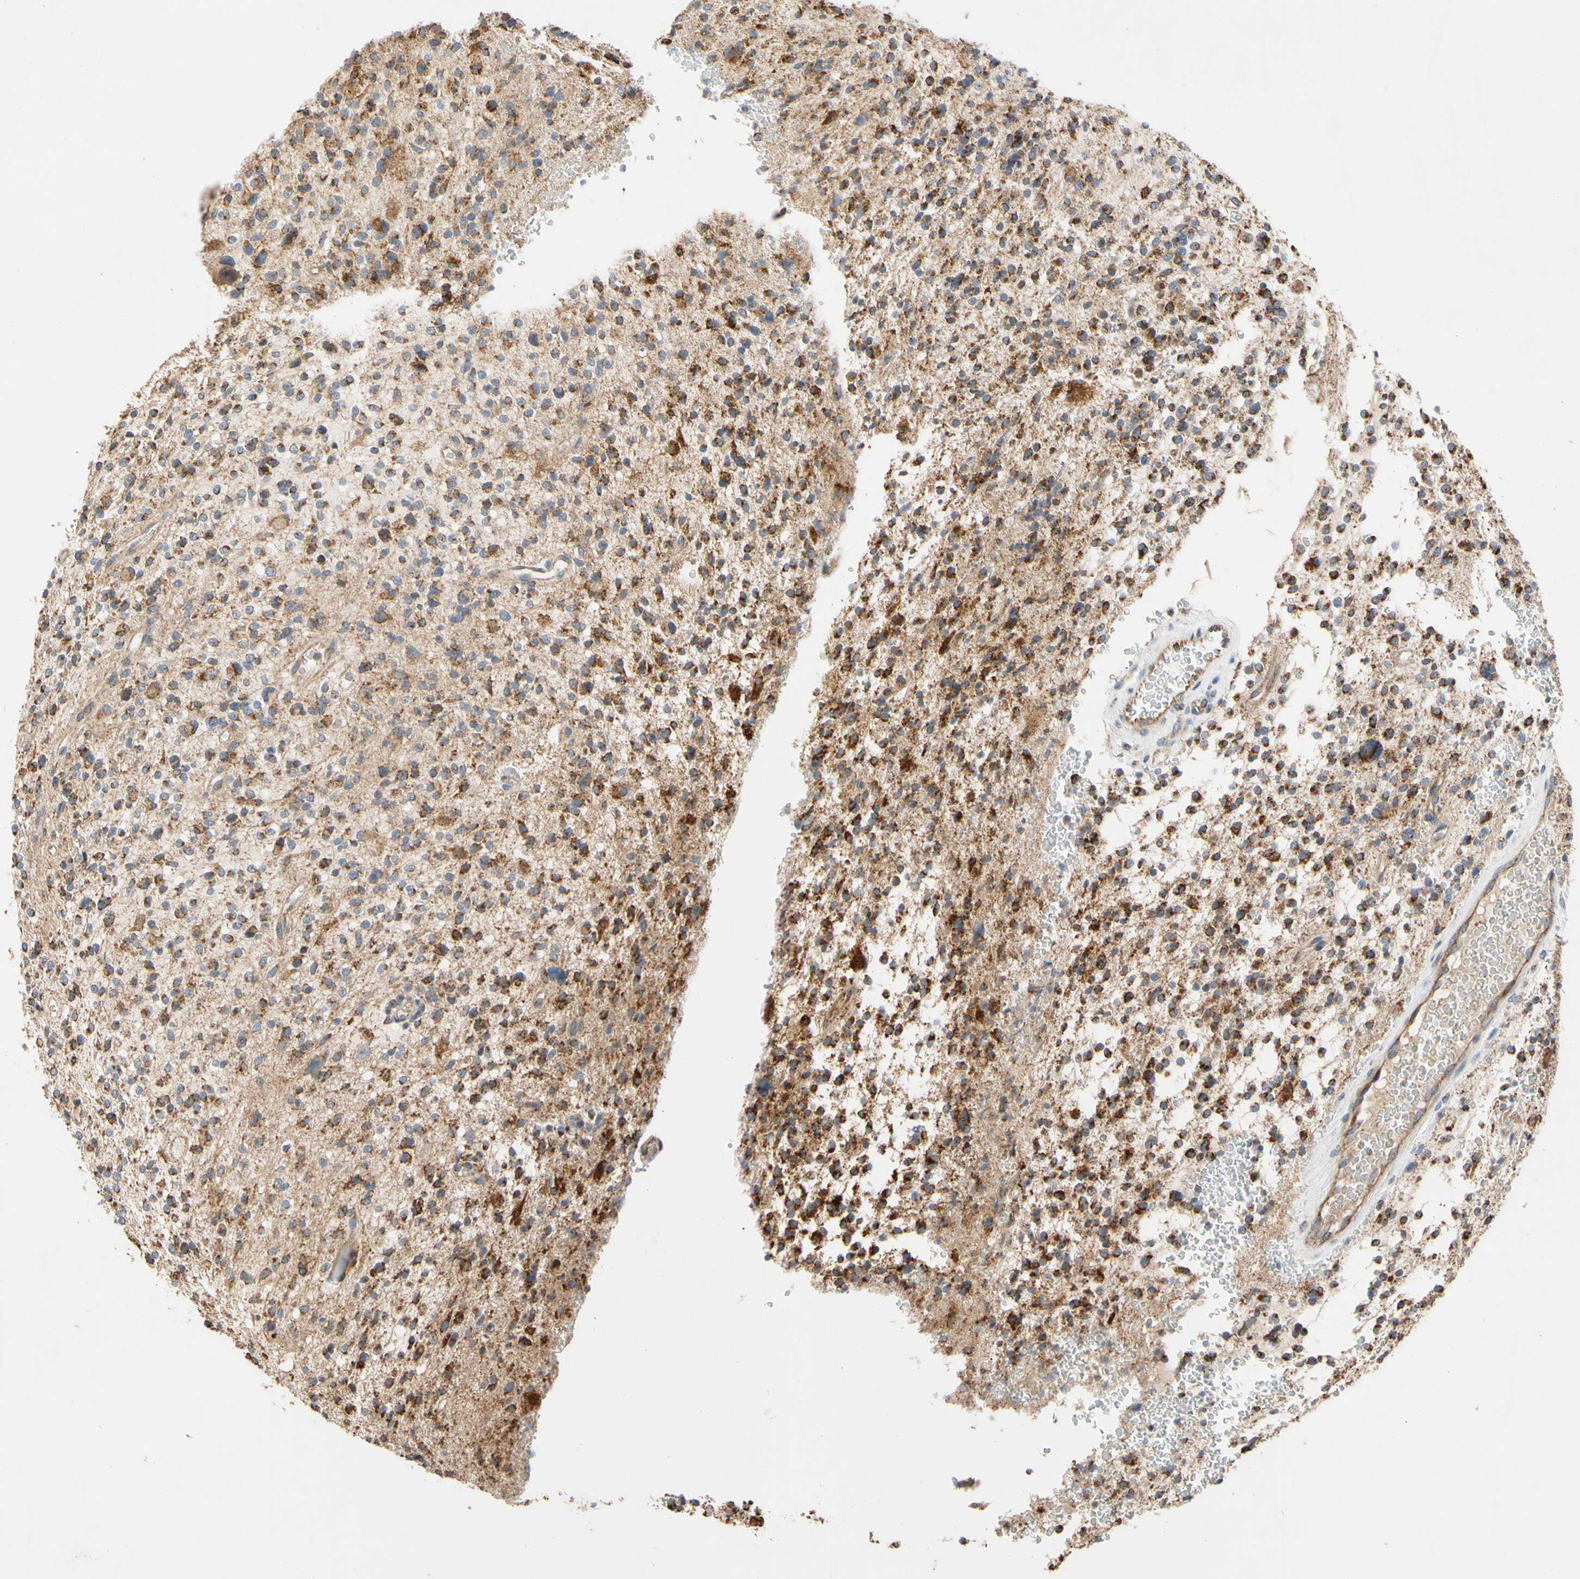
{"staining": {"intensity": "strong", "quantity": "25%-75%", "location": "cytoplasmic/membranous"}, "tissue": "glioma", "cell_type": "Tumor cells", "image_type": "cancer", "snomed": [{"axis": "morphology", "description": "Glioma, malignant, High grade"}, {"axis": "topography", "description": "Brain"}], "caption": "Approximately 25%-75% of tumor cells in human glioma reveal strong cytoplasmic/membranous protein positivity as visualized by brown immunohistochemical staining.", "gene": "GPD2", "patient": {"sex": "male", "age": 48}}